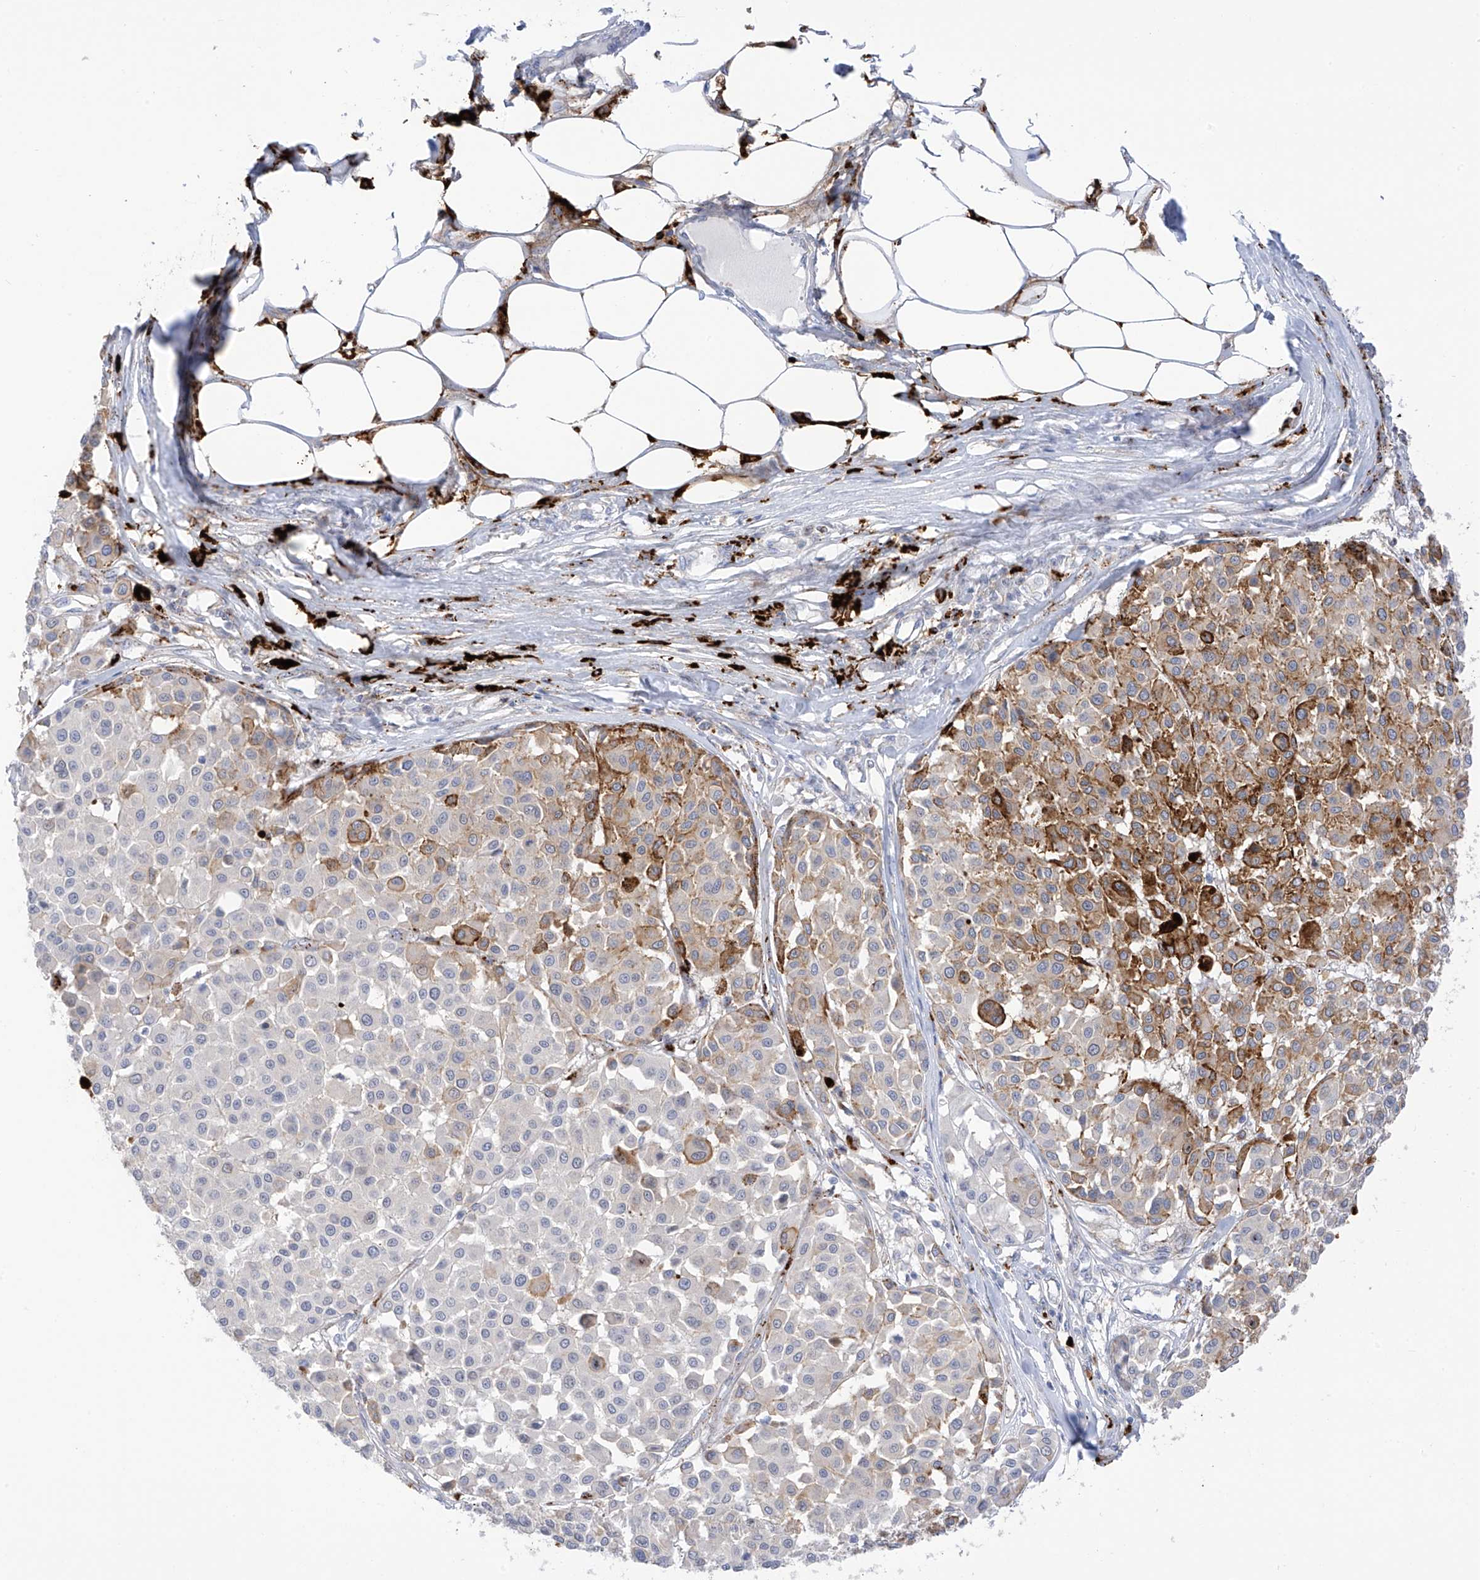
{"staining": {"intensity": "moderate", "quantity": "<25%", "location": "cytoplasmic/membranous"}, "tissue": "melanoma", "cell_type": "Tumor cells", "image_type": "cancer", "snomed": [{"axis": "morphology", "description": "Malignant melanoma, Metastatic site"}, {"axis": "topography", "description": "Soft tissue"}], "caption": "Protein expression analysis of human malignant melanoma (metastatic site) reveals moderate cytoplasmic/membranous staining in approximately <25% of tumor cells.", "gene": "PSPH", "patient": {"sex": "male", "age": 41}}